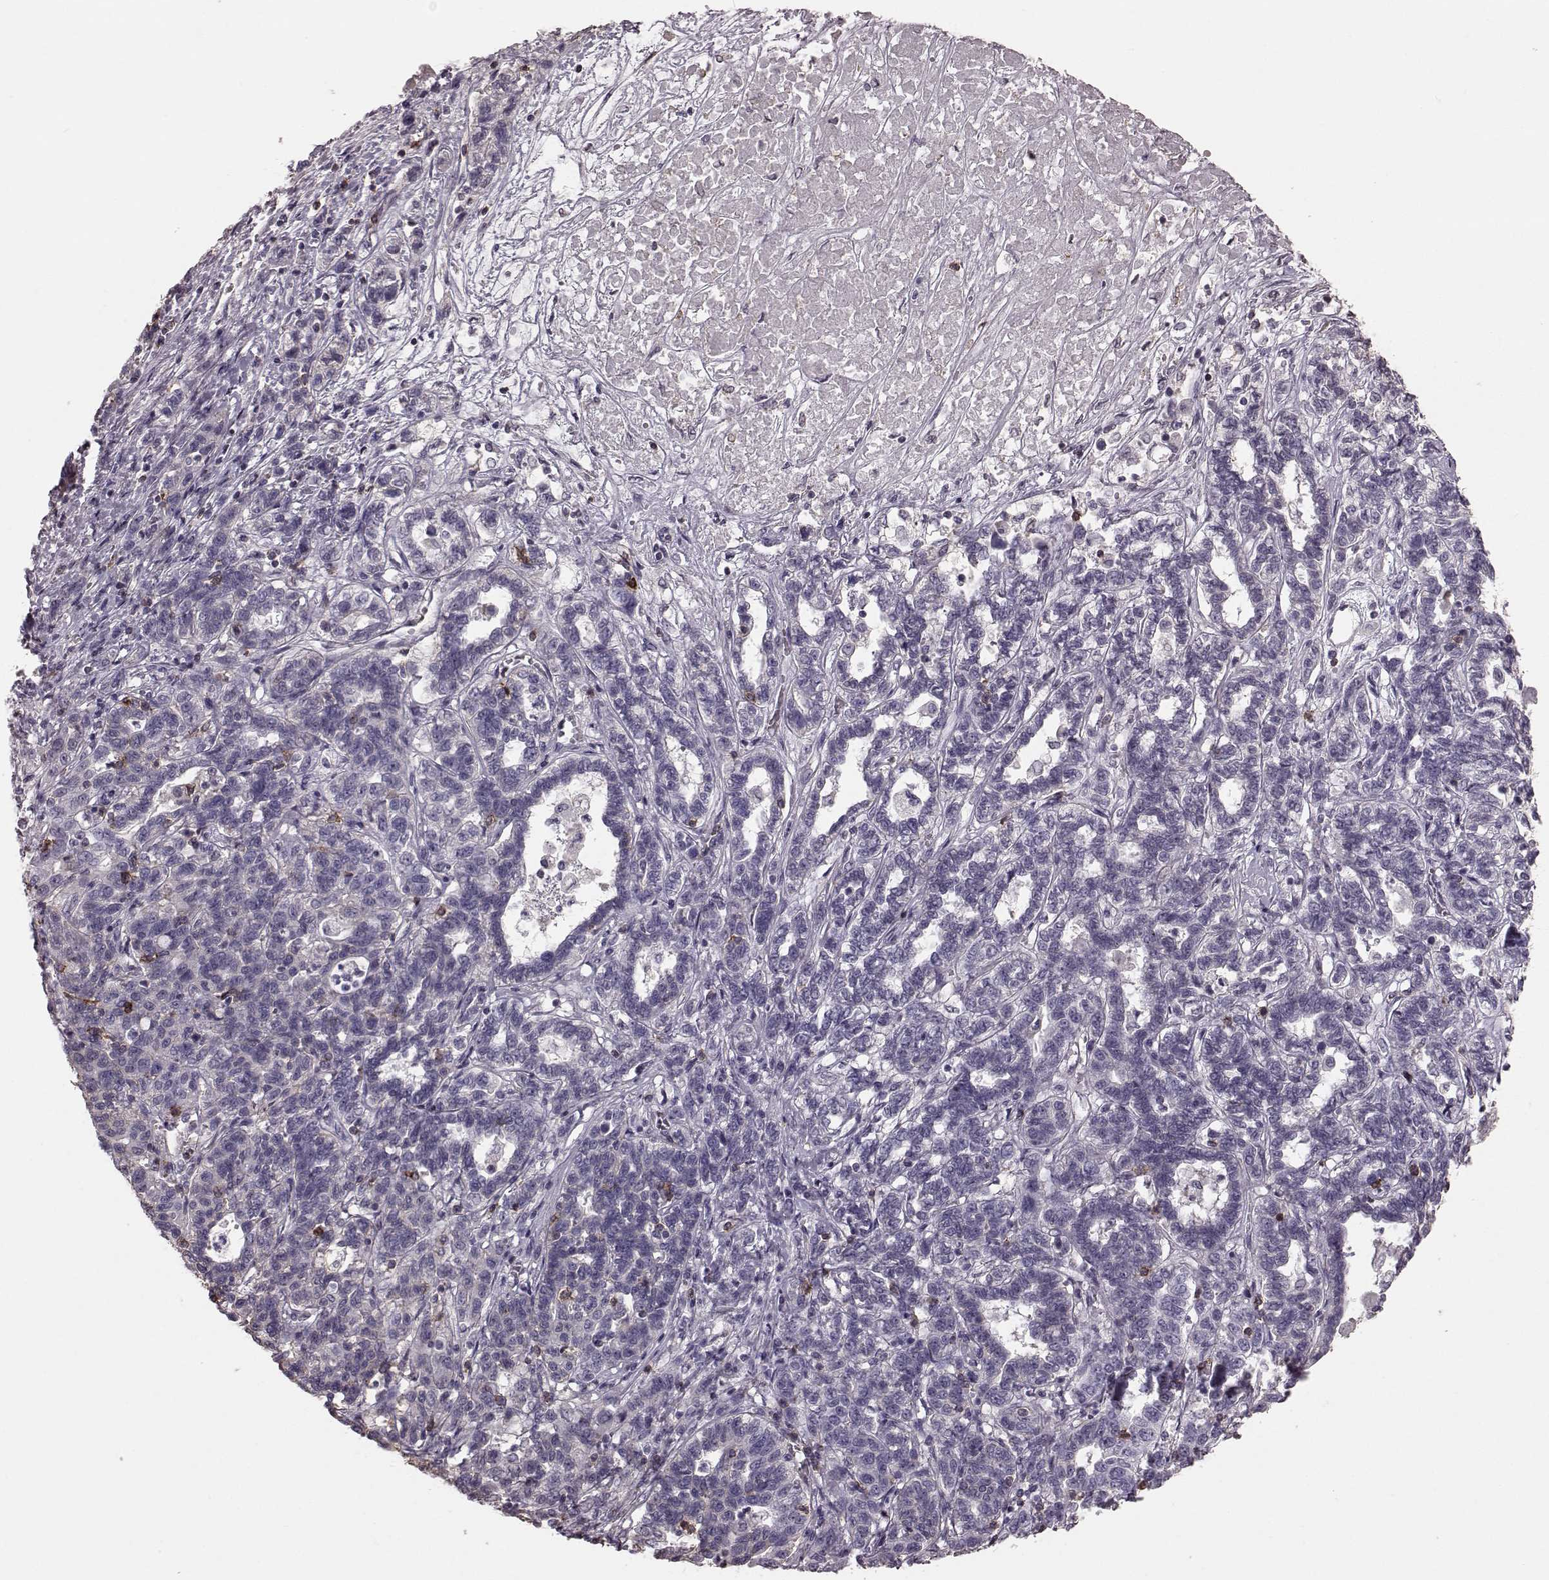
{"staining": {"intensity": "negative", "quantity": "none", "location": "none"}, "tissue": "liver cancer", "cell_type": "Tumor cells", "image_type": "cancer", "snomed": [{"axis": "morphology", "description": "Adenocarcinoma, NOS"}, {"axis": "morphology", "description": "Cholangiocarcinoma"}, {"axis": "topography", "description": "Liver"}], "caption": "There is no significant positivity in tumor cells of cholangiocarcinoma (liver). (Stains: DAB IHC with hematoxylin counter stain, Microscopy: brightfield microscopy at high magnification).", "gene": "PDCD1", "patient": {"sex": "male", "age": 64}}